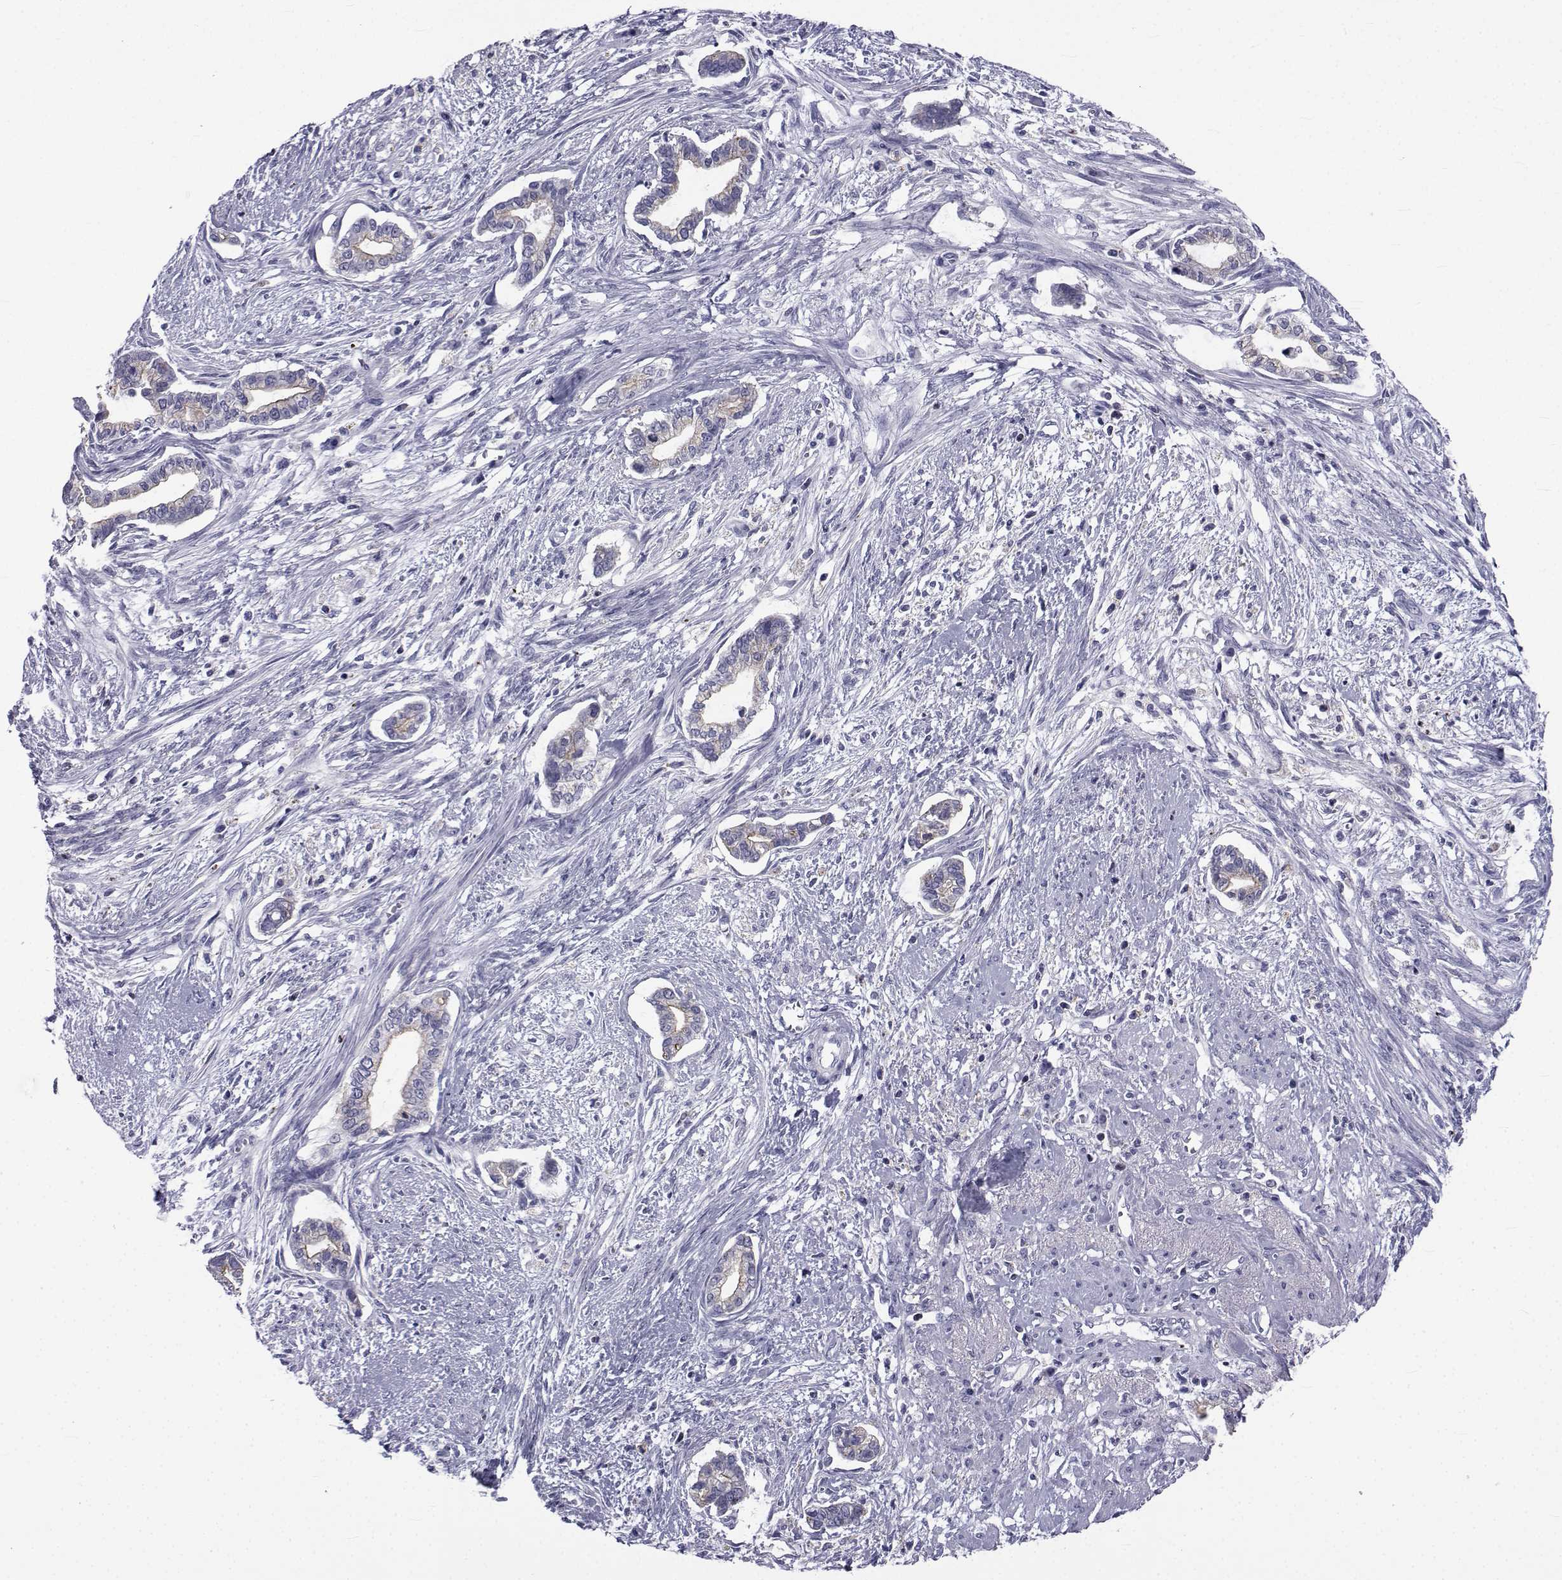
{"staining": {"intensity": "weak", "quantity": "25%-75%", "location": "cytoplasmic/membranous"}, "tissue": "cervical cancer", "cell_type": "Tumor cells", "image_type": "cancer", "snomed": [{"axis": "morphology", "description": "Adenocarcinoma, NOS"}, {"axis": "topography", "description": "Cervix"}], "caption": "This image shows immunohistochemistry staining of human adenocarcinoma (cervical), with low weak cytoplasmic/membranous positivity in about 25%-75% of tumor cells.", "gene": "PDE6H", "patient": {"sex": "female", "age": 62}}